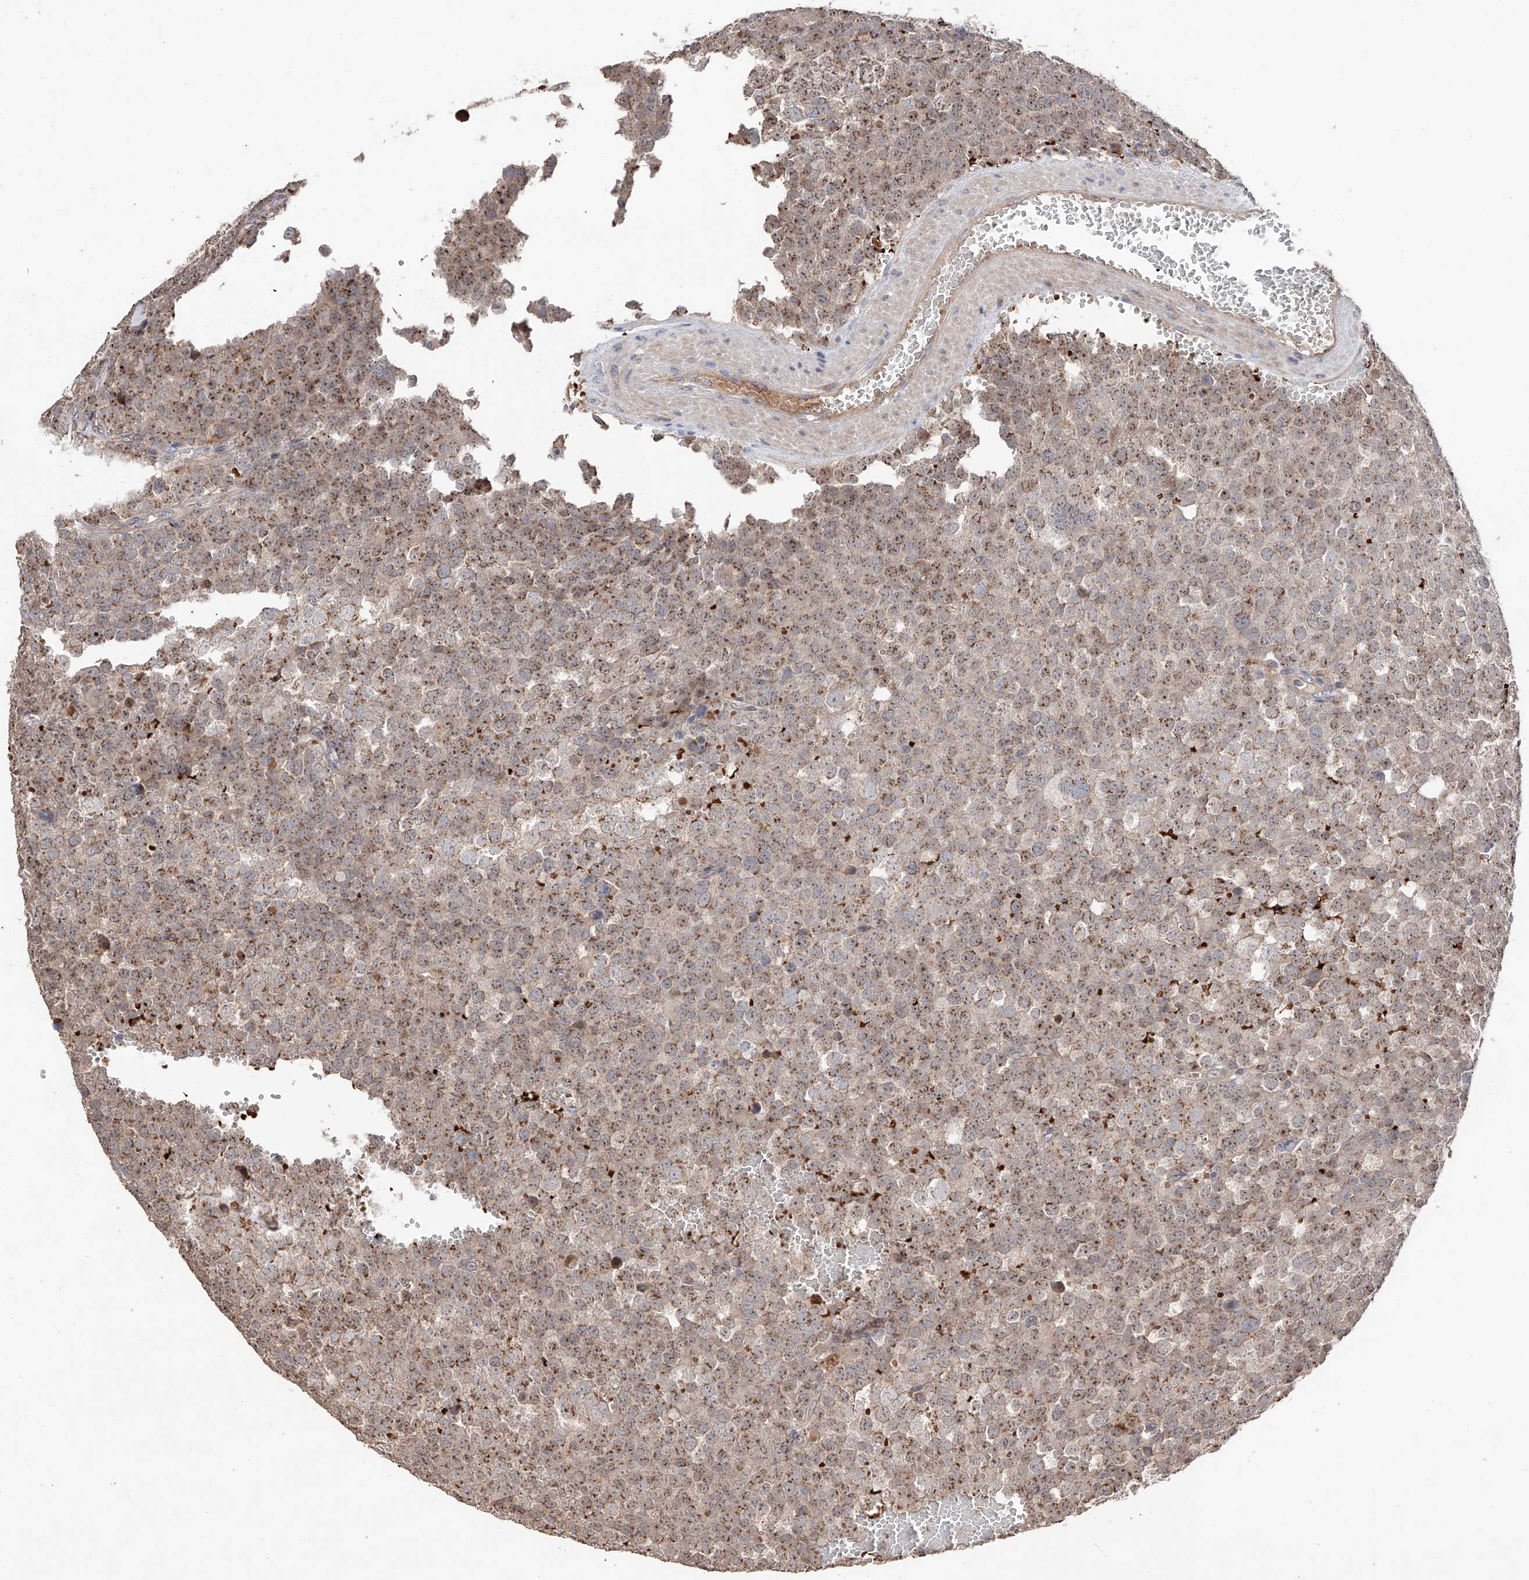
{"staining": {"intensity": "moderate", "quantity": ">75%", "location": "cytoplasmic/membranous,nuclear"}, "tissue": "testis cancer", "cell_type": "Tumor cells", "image_type": "cancer", "snomed": [{"axis": "morphology", "description": "Seminoma, NOS"}, {"axis": "topography", "description": "Testis"}], "caption": "The image demonstrates a brown stain indicating the presence of a protein in the cytoplasmic/membranous and nuclear of tumor cells in testis cancer (seminoma).", "gene": "EDN1", "patient": {"sex": "male", "age": 71}}